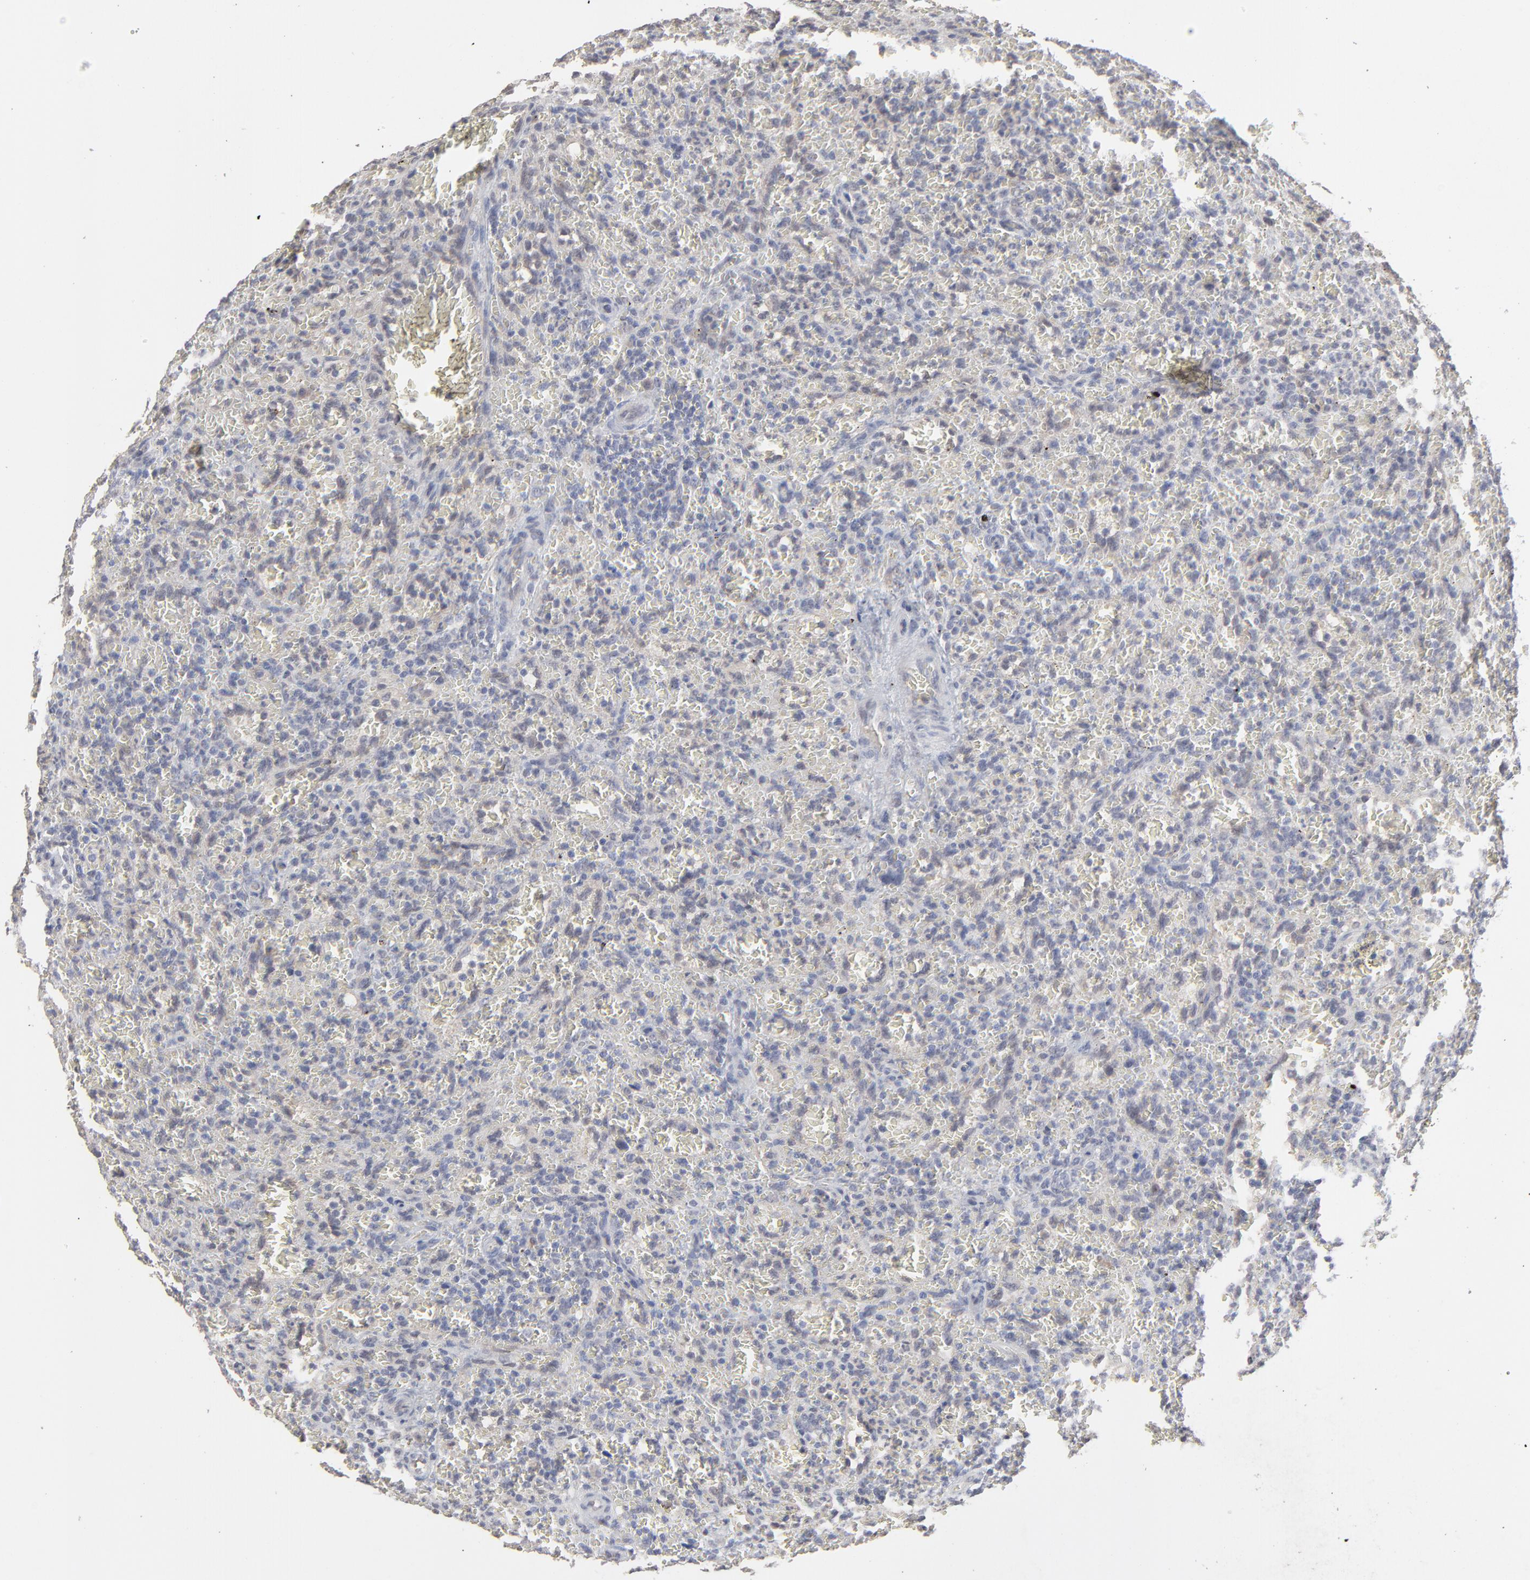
{"staining": {"intensity": "negative", "quantity": "none", "location": "none"}, "tissue": "lymphoma", "cell_type": "Tumor cells", "image_type": "cancer", "snomed": [{"axis": "morphology", "description": "Malignant lymphoma, non-Hodgkin's type, Low grade"}, {"axis": "topography", "description": "Spleen"}], "caption": "Histopathology image shows no protein expression in tumor cells of malignant lymphoma, non-Hodgkin's type (low-grade) tissue.", "gene": "FAM199X", "patient": {"sex": "female", "age": 64}}